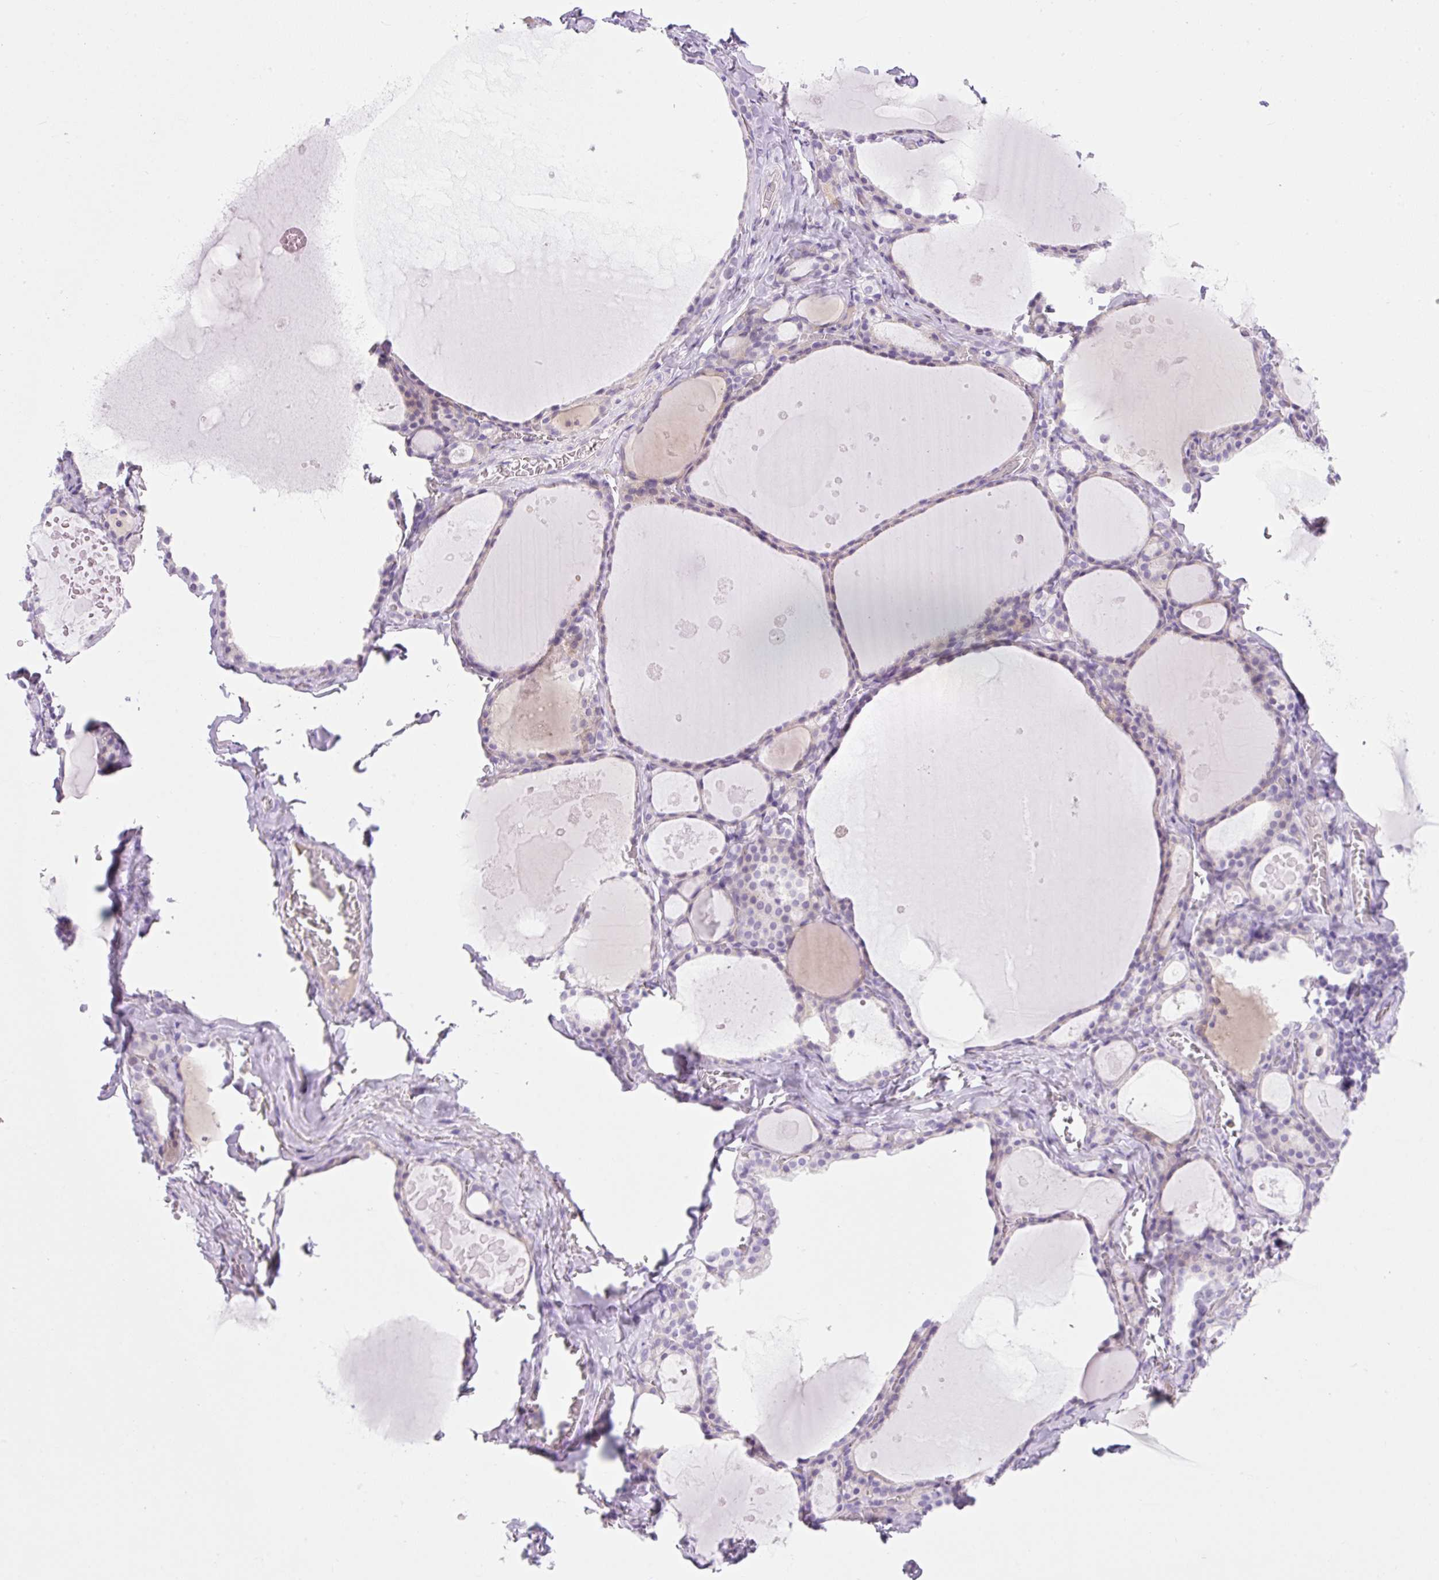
{"staining": {"intensity": "negative", "quantity": "none", "location": "none"}, "tissue": "thyroid gland", "cell_type": "Glandular cells", "image_type": "normal", "snomed": [{"axis": "morphology", "description": "Normal tissue, NOS"}, {"axis": "topography", "description": "Thyroid gland"}], "caption": "The IHC photomicrograph has no significant staining in glandular cells of thyroid gland.", "gene": "ZNF121", "patient": {"sex": "male", "age": 56}}